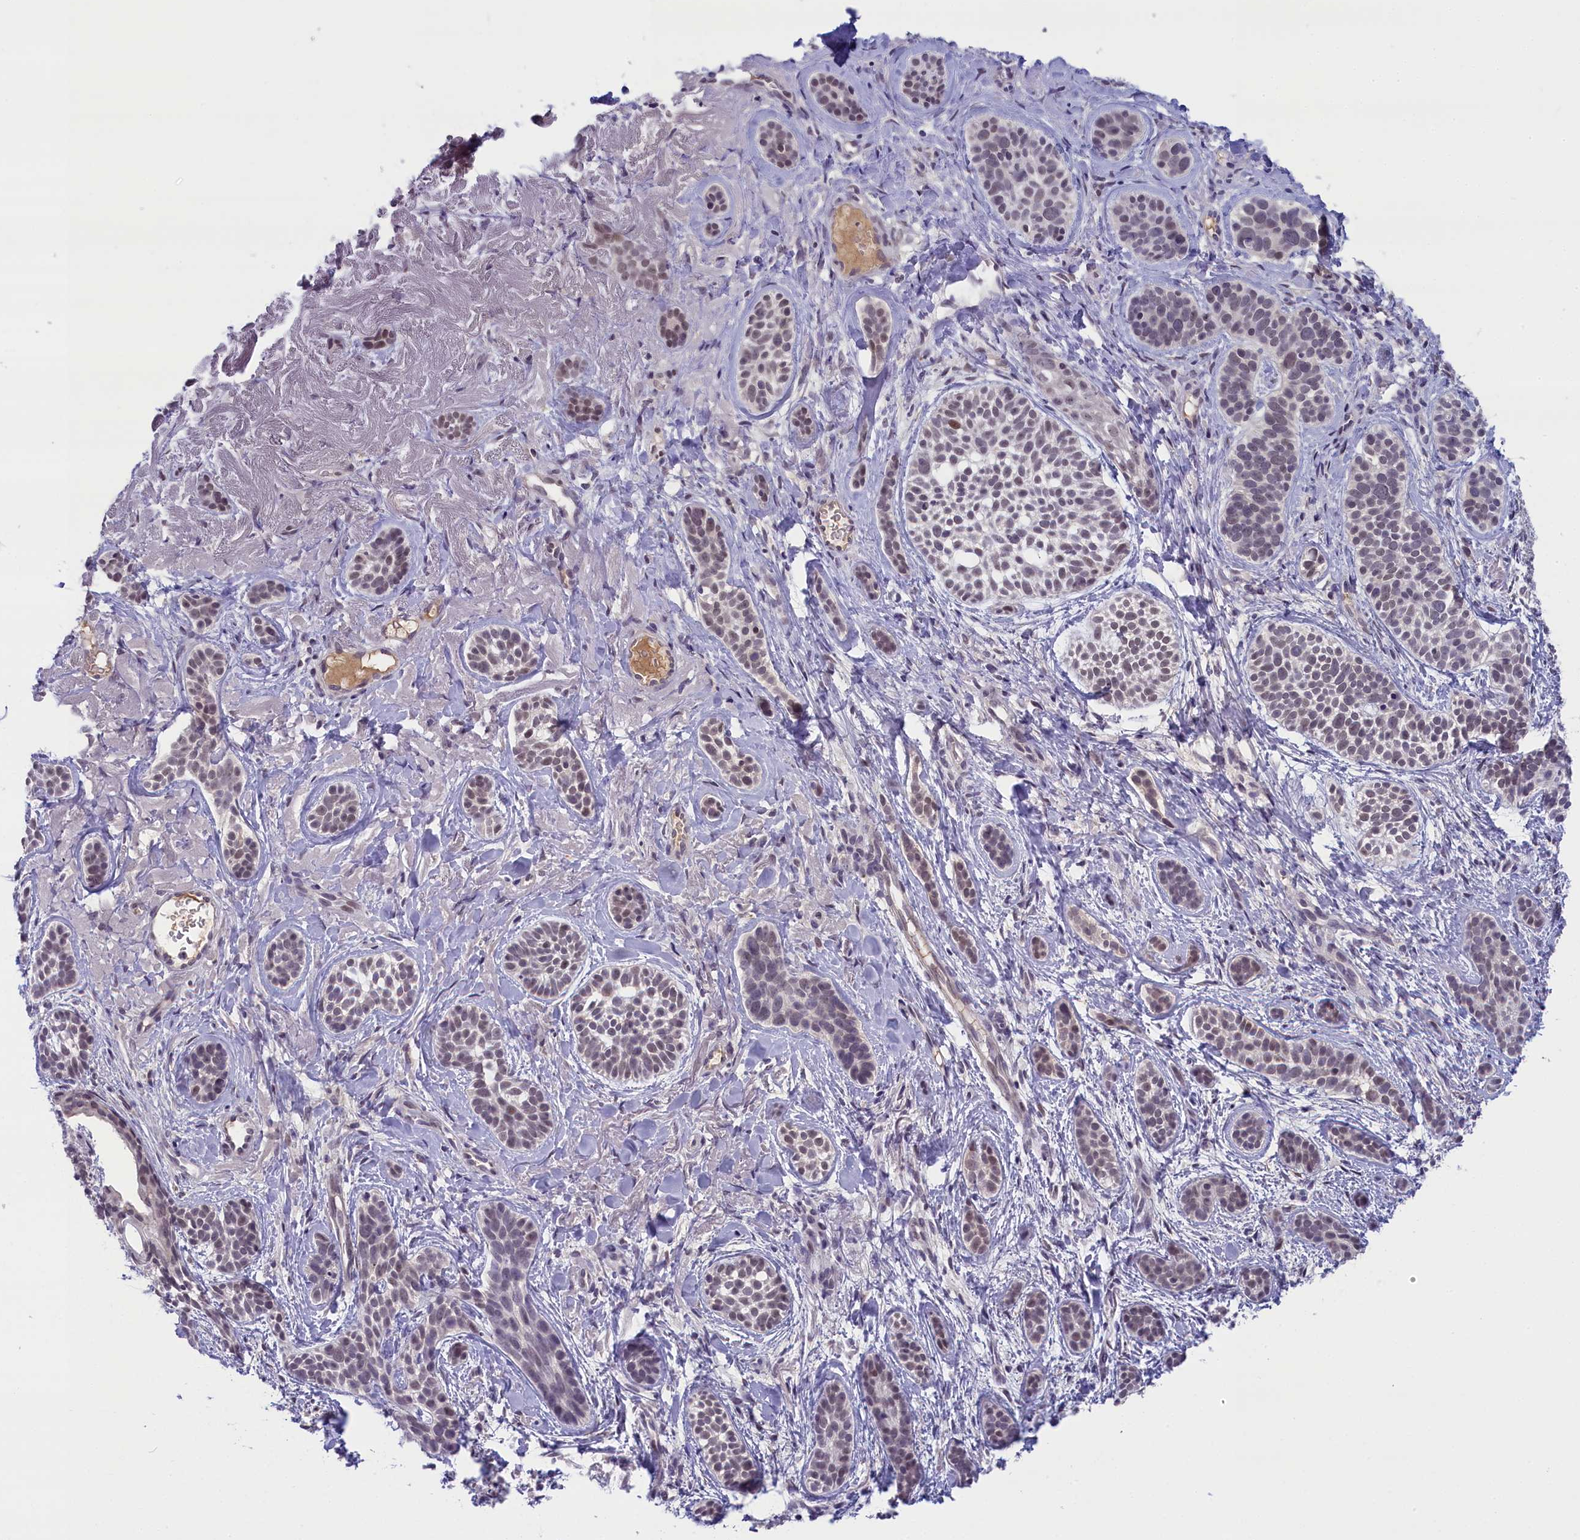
{"staining": {"intensity": "moderate", "quantity": ">75%", "location": "nuclear"}, "tissue": "skin cancer", "cell_type": "Tumor cells", "image_type": "cancer", "snomed": [{"axis": "morphology", "description": "Basal cell carcinoma"}, {"axis": "topography", "description": "Skin"}], "caption": "Immunohistochemical staining of skin basal cell carcinoma exhibits medium levels of moderate nuclear protein staining in about >75% of tumor cells.", "gene": "CRAMP1", "patient": {"sex": "male", "age": 71}}